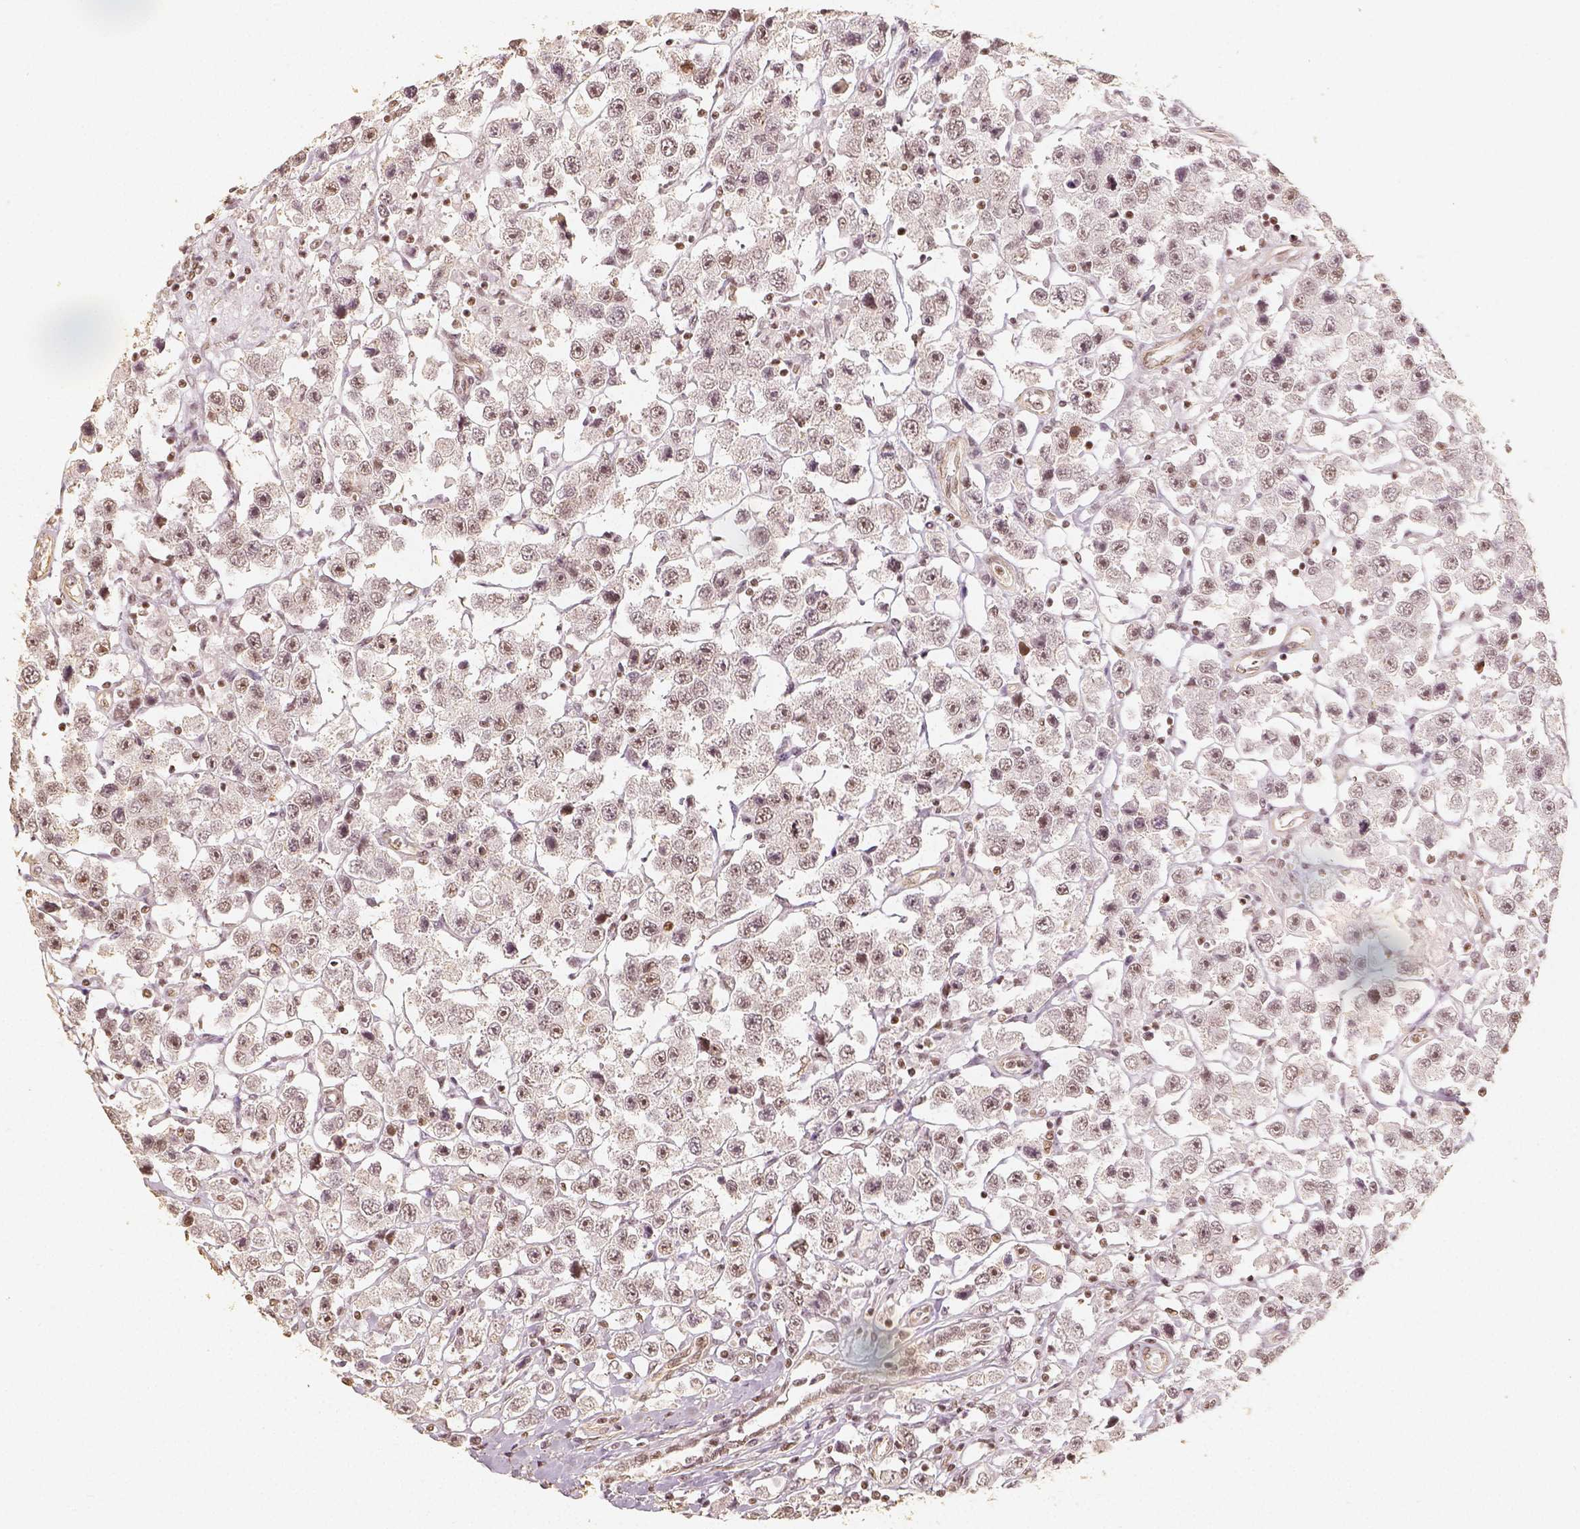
{"staining": {"intensity": "weak", "quantity": "25%-75%", "location": "nuclear"}, "tissue": "testis cancer", "cell_type": "Tumor cells", "image_type": "cancer", "snomed": [{"axis": "morphology", "description": "Seminoma, NOS"}, {"axis": "topography", "description": "Testis"}], "caption": "Immunohistochemistry photomicrograph of testis cancer (seminoma) stained for a protein (brown), which exhibits low levels of weak nuclear expression in about 25%-75% of tumor cells.", "gene": "HDAC1", "patient": {"sex": "male", "age": 45}}